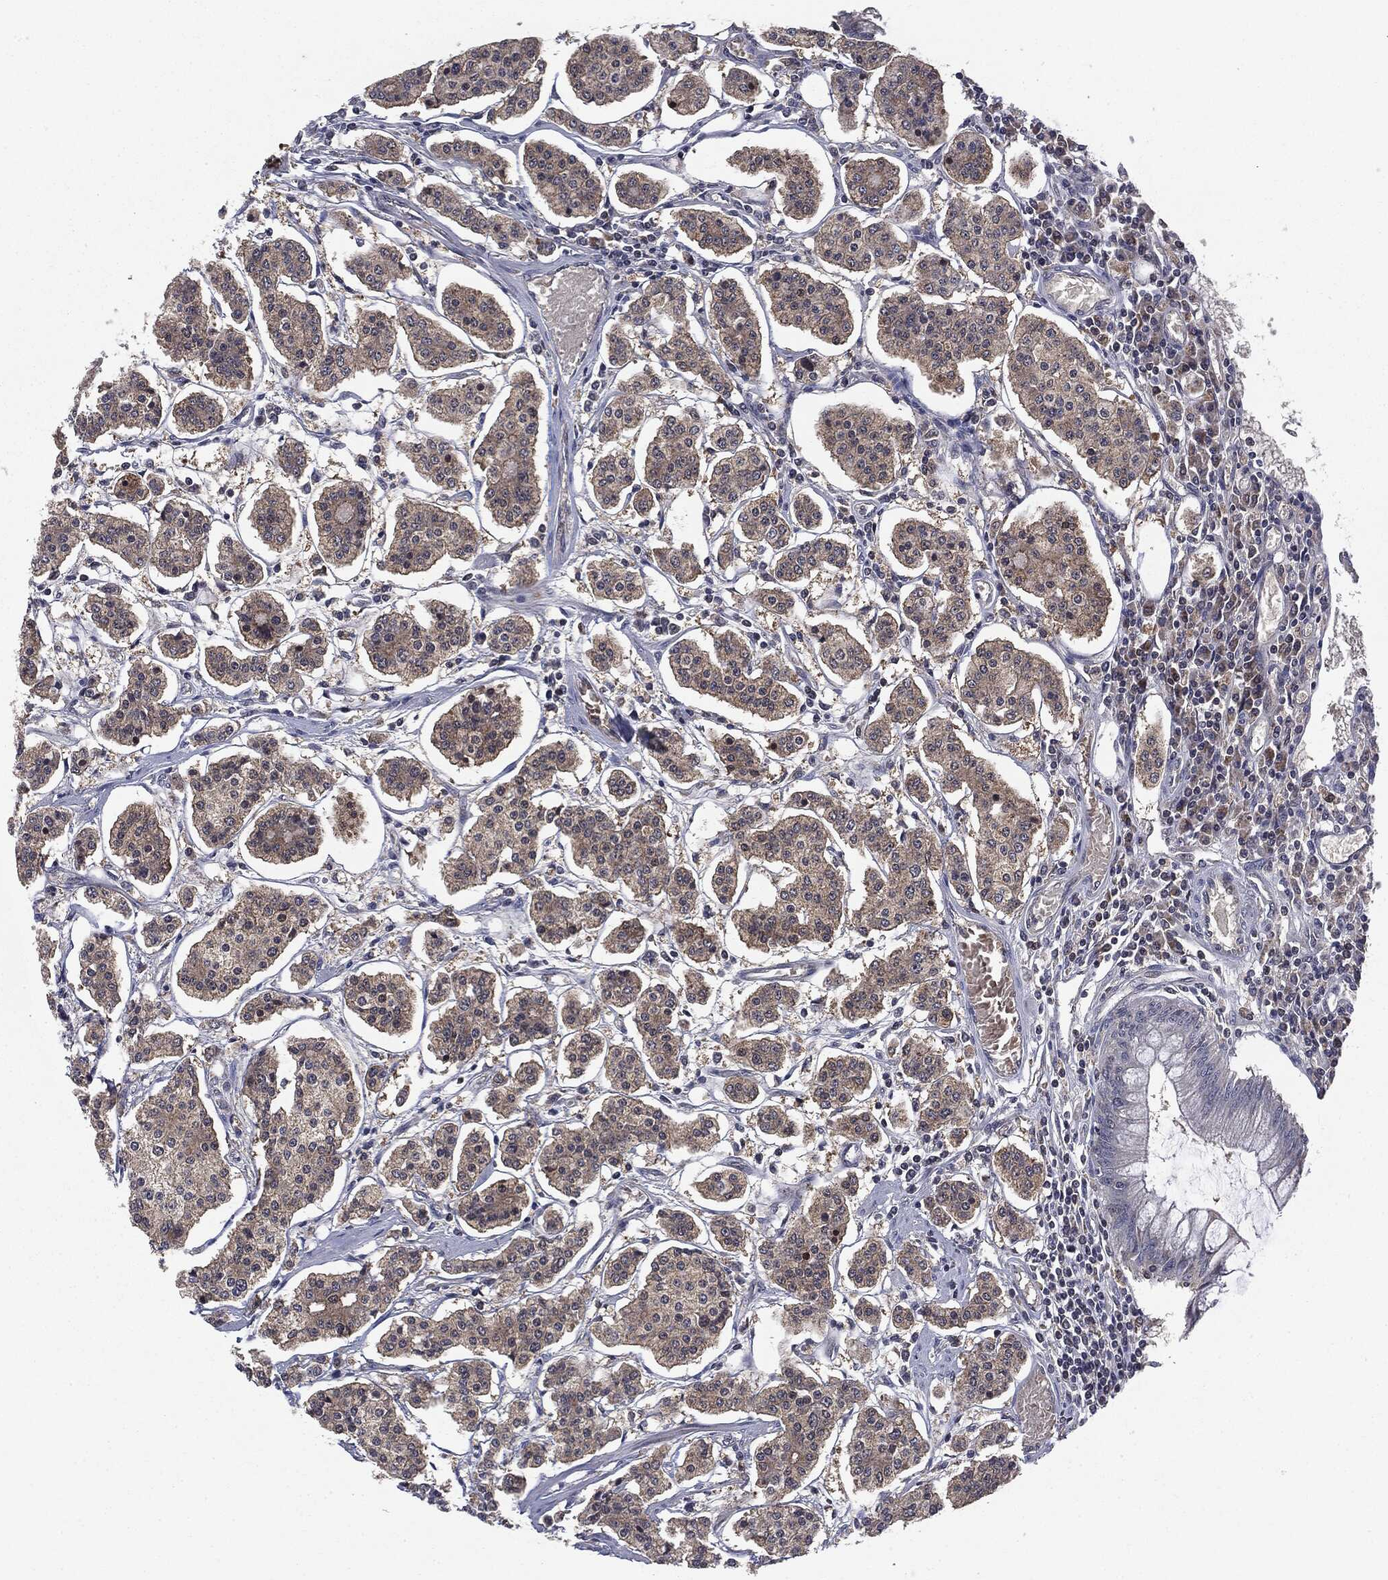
{"staining": {"intensity": "negative", "quantity": "none", "location": "none"}, "tissue": "carcinoid", "cell_type": "Tumor cells", "image_type": "cancer", "snomed": [{"axis": "morphology", "description": "Carcinoid, malignant, NOS"}, {"axis": "topography", "description": "Small intestine"}], "caption": "Protein analysis of carcinoid demonstrates no significant staining in tumor cells. (Immunohistochemistry, brightfield microscopy, high magnification).", "gene": "PTPA", "patient": {"sex": "female", "age": 65}}